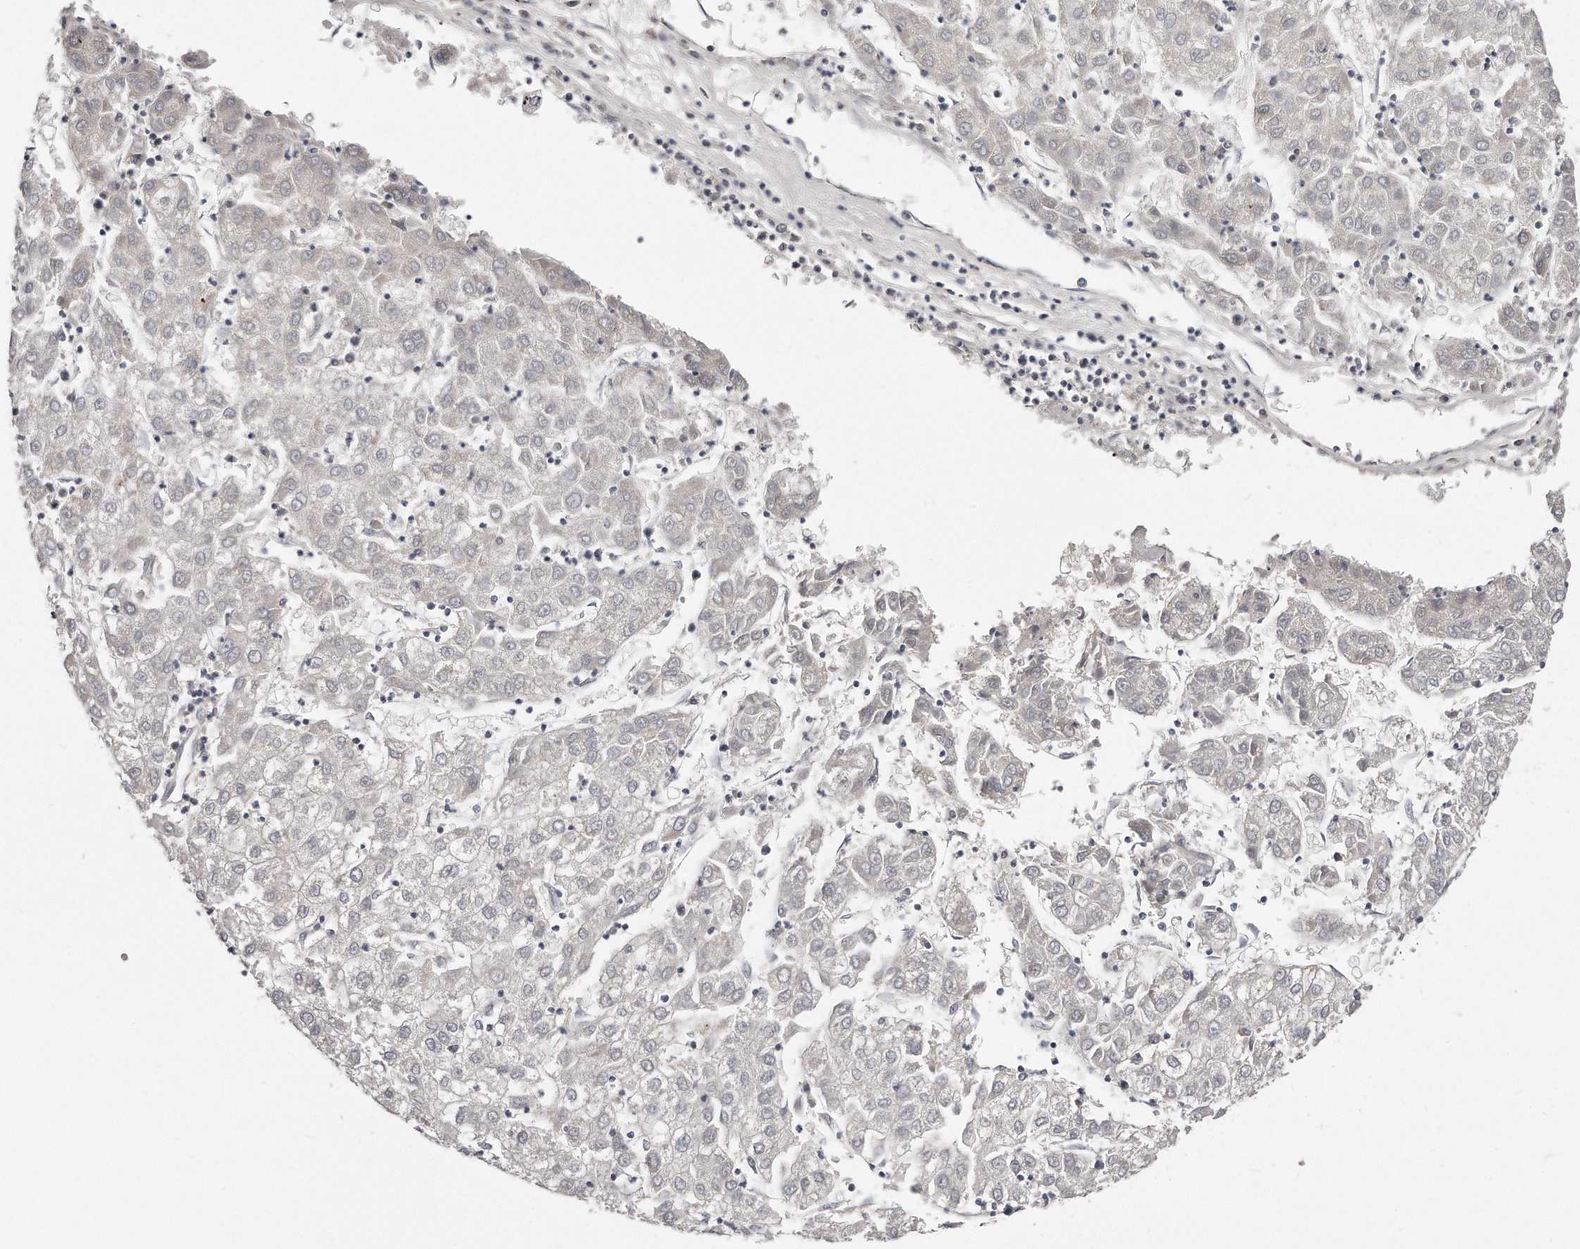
{"staining": {"intensity": "negative", "quantity": "none", "location": "none"}, "tissue": "liver cancer", "cell_type": "Tumor cells", "image_type": "cancer", "snomed": [{"axis": "morphology", "description": "Carcinoma, Hepatocellular, NOS"}, {"axis": "topography", "description": "Liver"}], "caption": "A histopathology image of hepatocellular carcinoma (liver) stained for a protein shows no brown staining in tumor cells. Nuclei are stained in blue.", "gene": "TTLL4", "patient": {"sex": "male", "age": 72}}